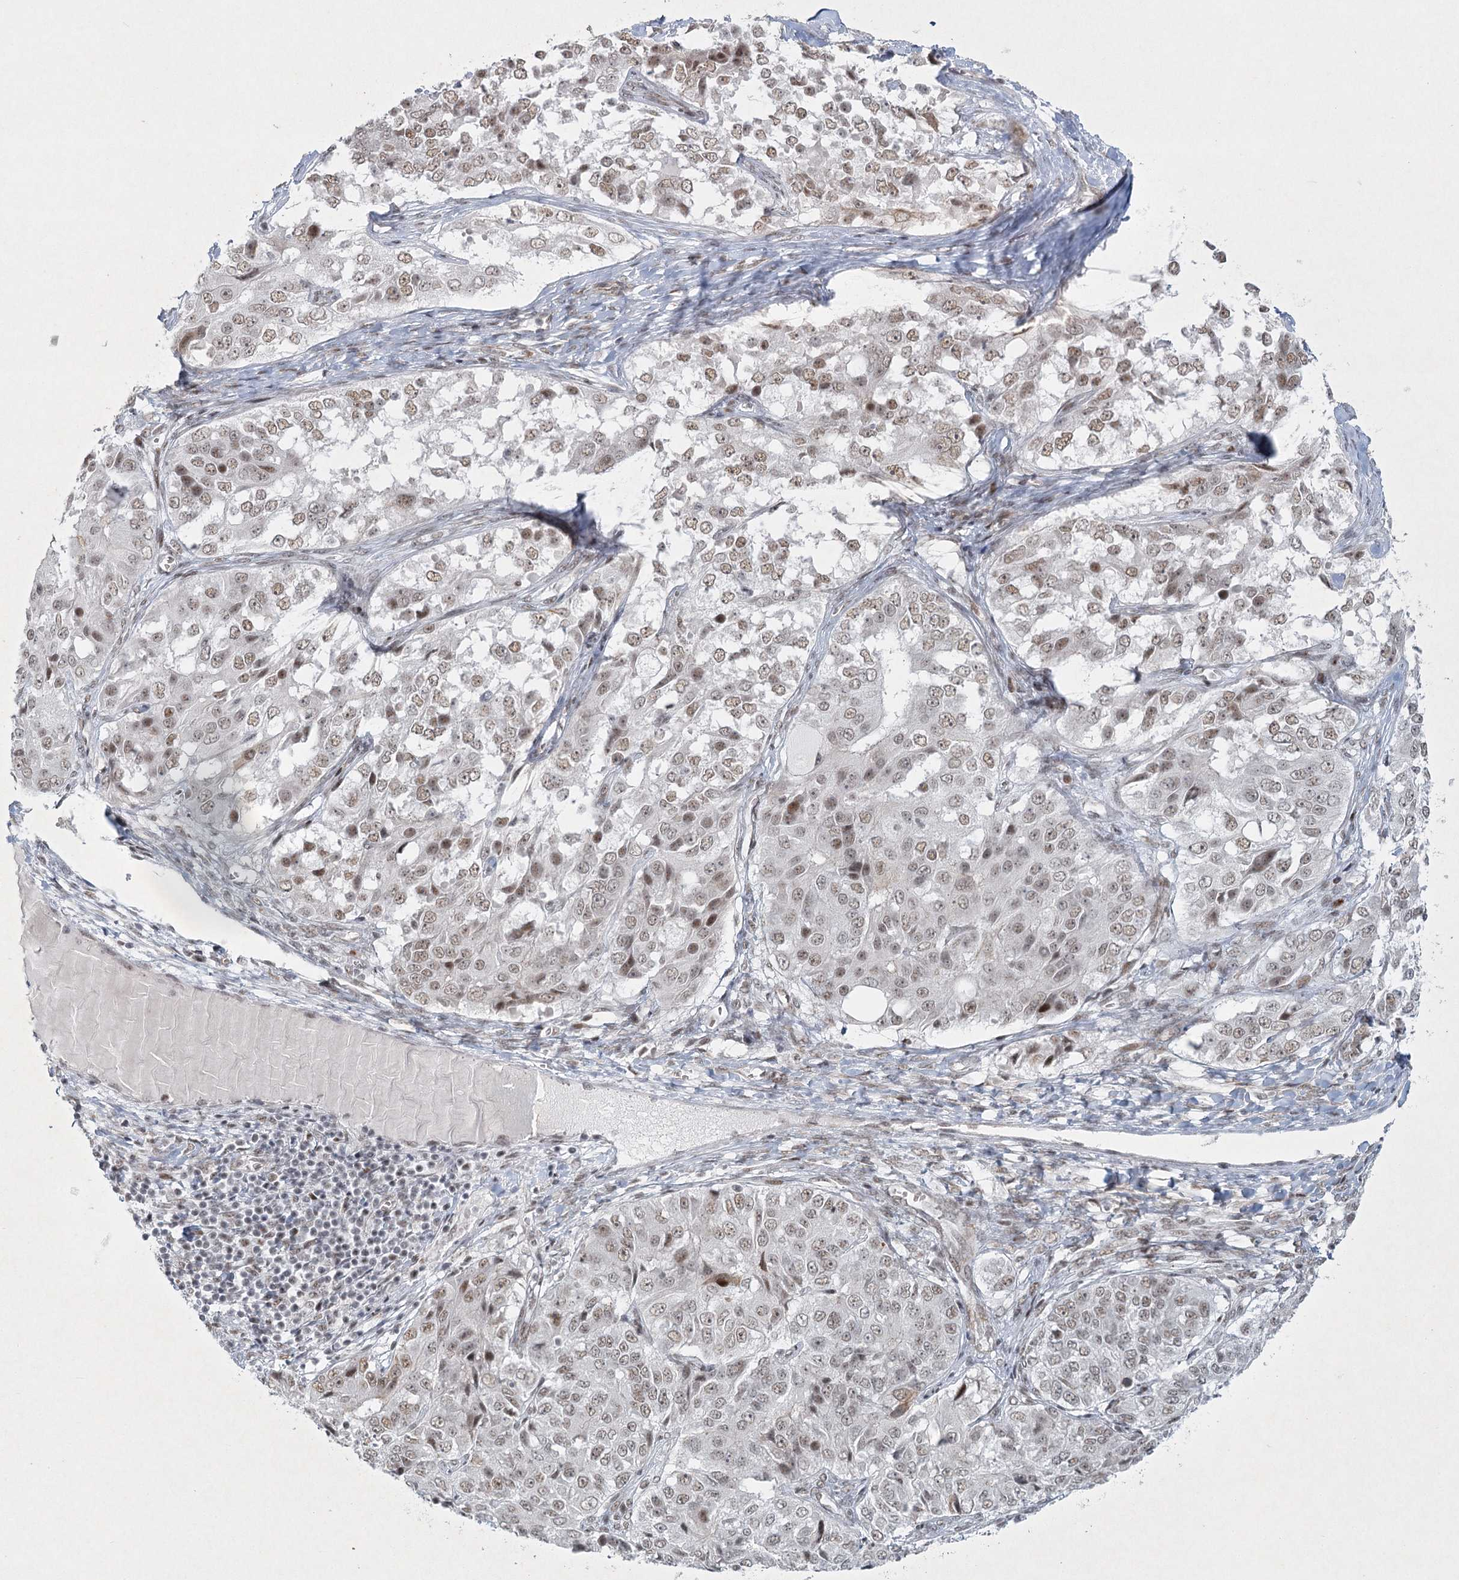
{"staining": {"intensity": "weak", "quantity": ">75%", "location": "nuclear"}, "tissue": "ovarian cancer", "cell_type": "Tumor cells", "image_type": "cancer", "snomed": [{"axis": "morphology", "description": "Carcinoma, endometroid"}, {"axis": "topography", "description": "Ovary"}], "caption": "Endometroid carcinoma (ovarian) stained with a brown dye demonstrates weak nuclear positive expression in approximately >75% of tumor cells.", "gene": "U2SURP", "patient": {"sex": "female", "age": 51}}